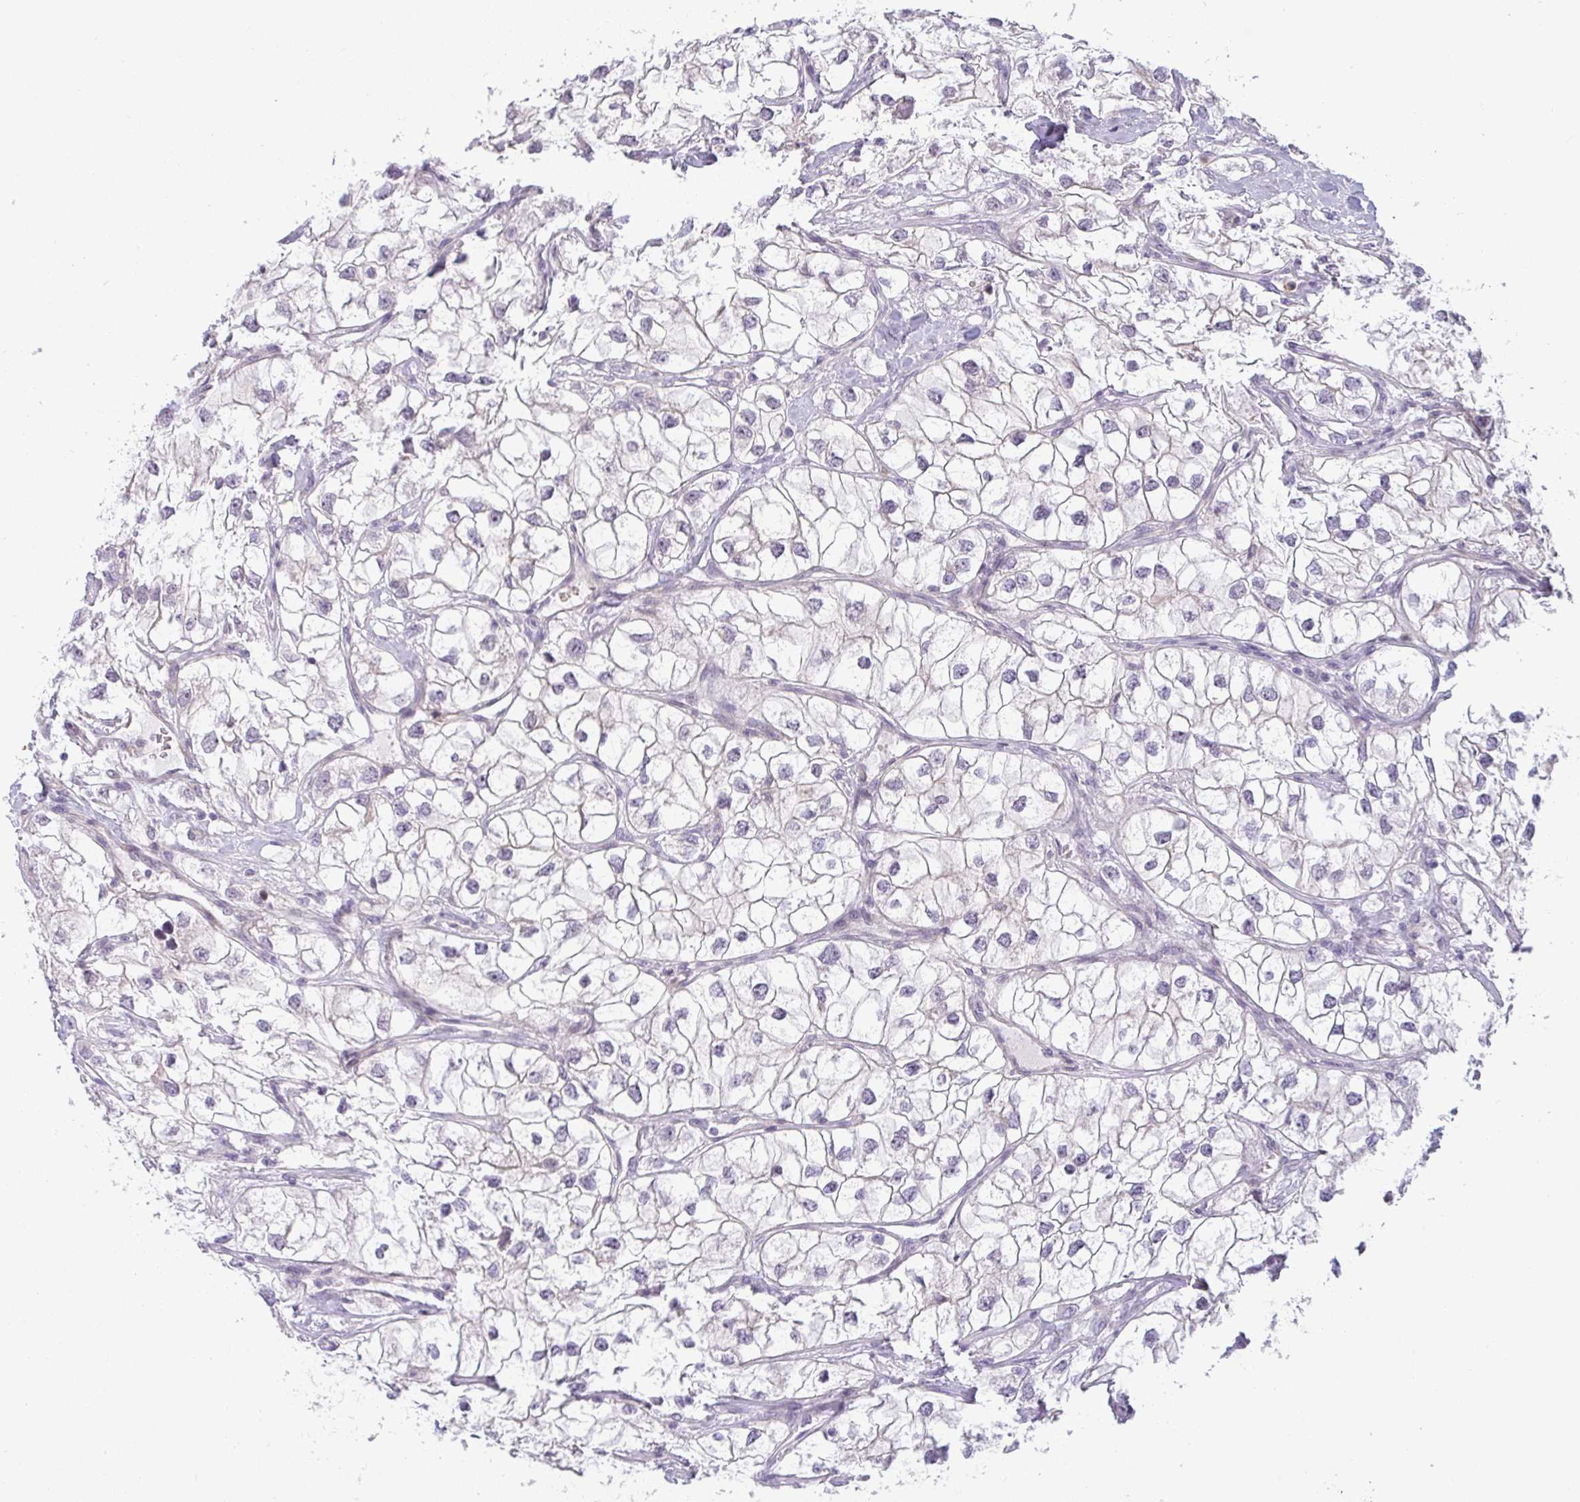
{"staining": {"intensity": "negative", "quantity": "none", "location": "none"}, "tissue": "renal cancer", "cell_type": "Tumor cells", "image_type": "cancer", "snomed": [{"axis": "morphology", "description": "Adenocarcinoma, NOS"}, {"axis": "topography", "description": "Kidney"}], "caption": "Tumor cells are negative for brown protein staining in adenocarcinoma (renal).", "gene": "DZIP1", "patient": {"sex": "male", "age": 59}}